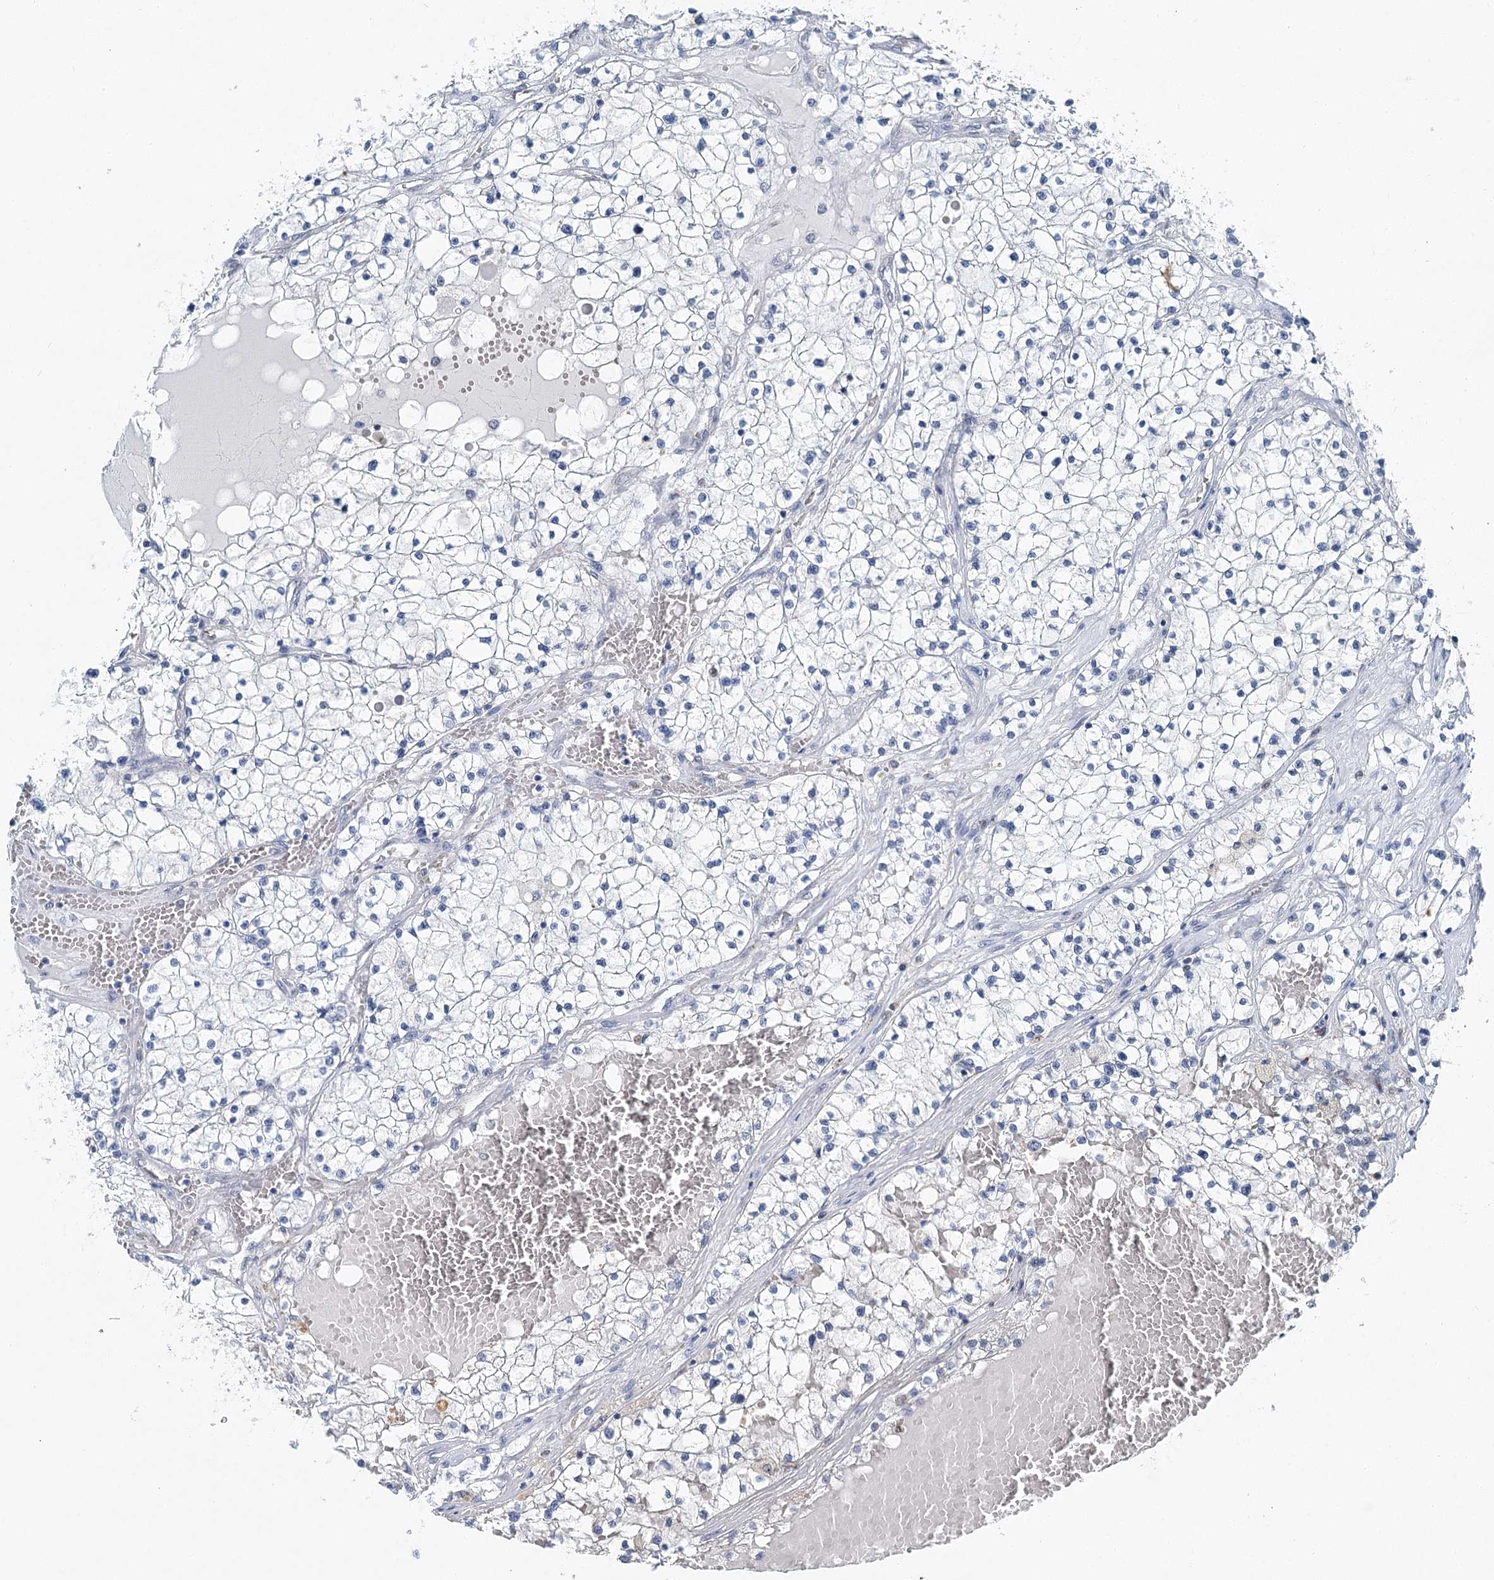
{"staining": {"intensity": "negative", "quantity": "none", "location": "none"}, "tissue": "renal cancer", "cell_type": "Tumor cells", "image_type": "cancer", "snomed": [{"axis": "morphology", "description": "Normal tissue, NOS"}, {"axis": "morphology", "description": "Adenocarcinoma, NOS"}, {"axis": "topography", "description": "Kidney"}], "caption": "IHC histopathology image of neoplastic tissue: human renal adenocarcinoma stained with DAB displays no significant protein positivity in tumor cells.", "gene": "HAT1", "patient": {"sex": "male", "age": 68}}